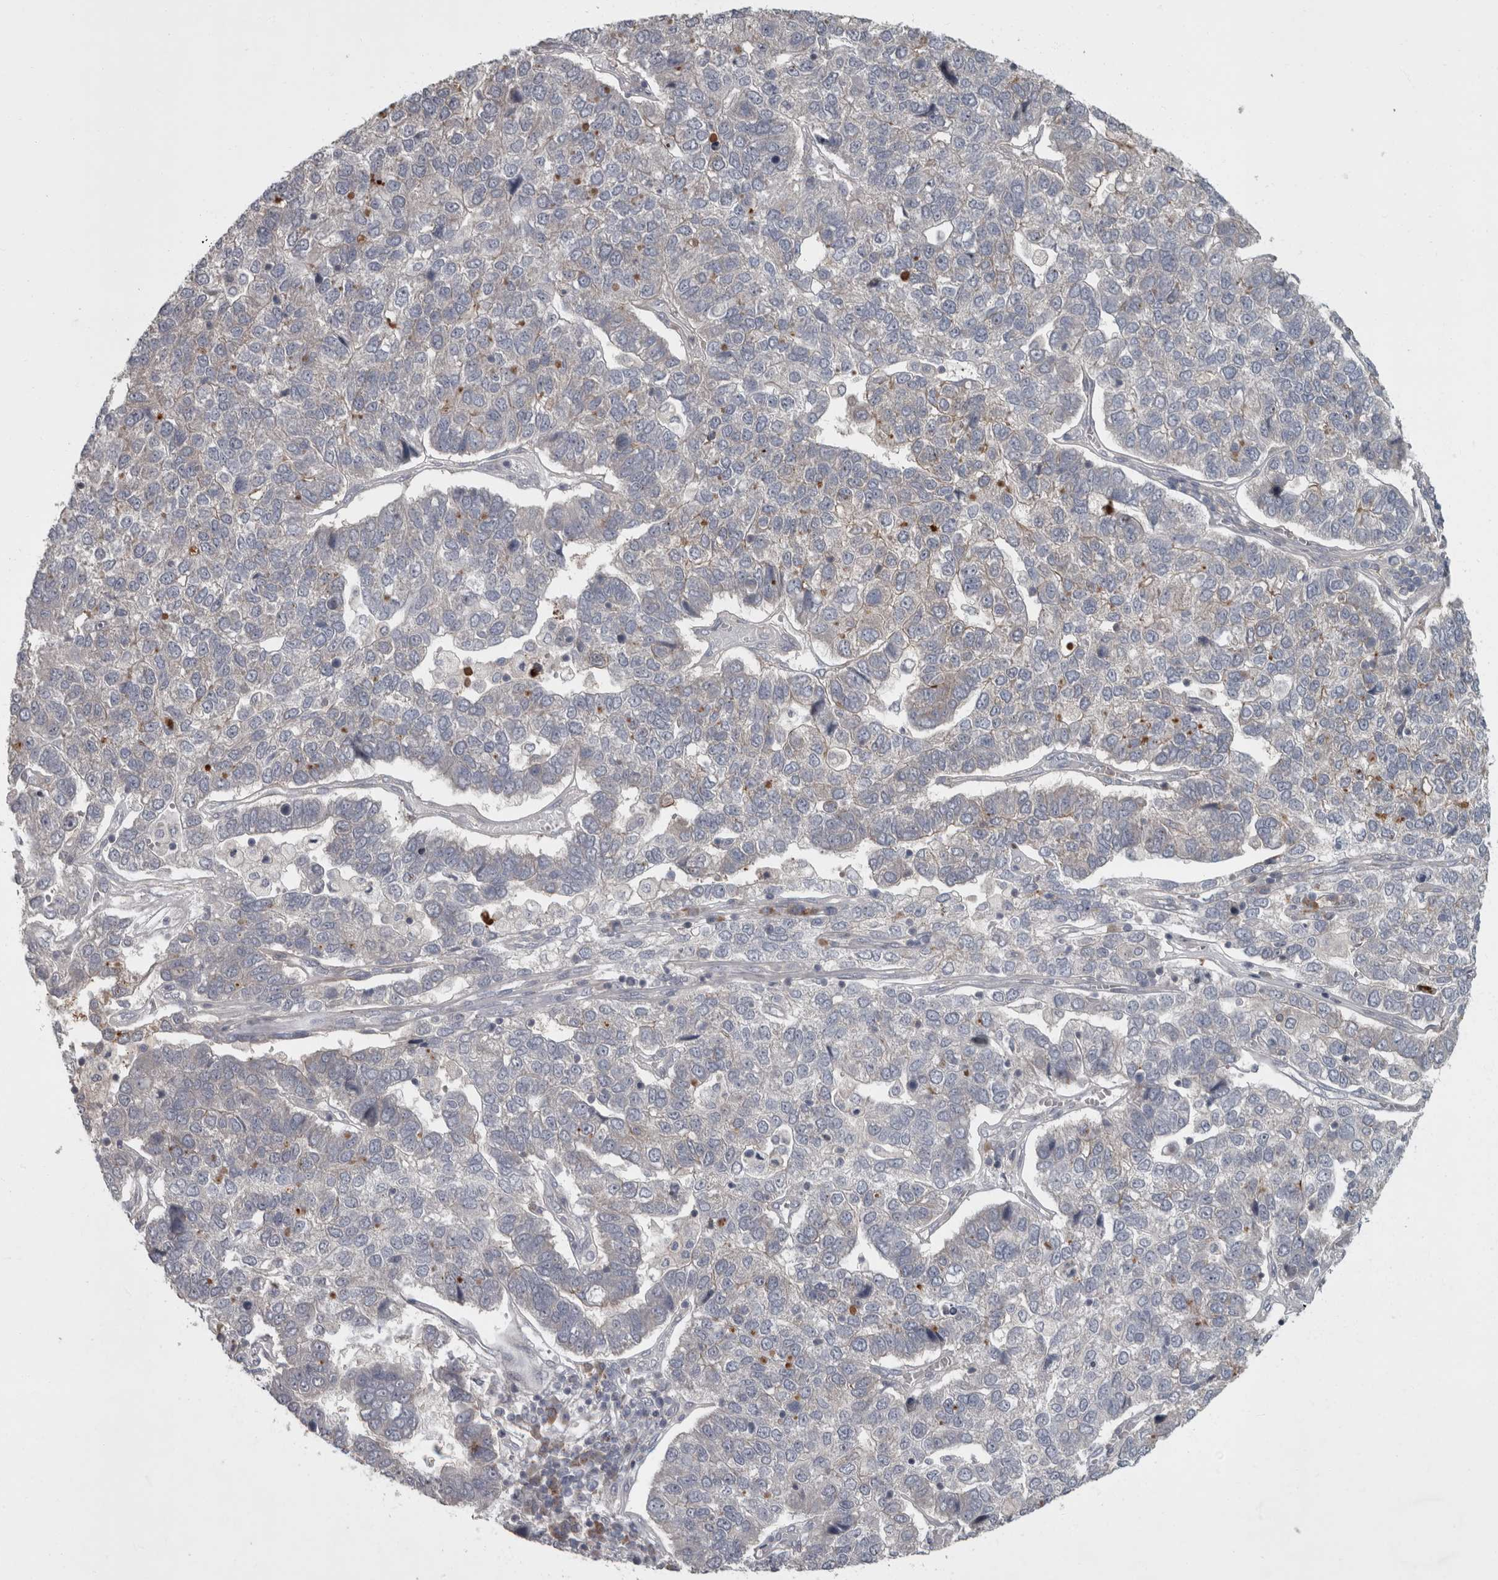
{"staining": {"intensity": "negative", "quantity": "none", "location": "none"}, "tissue": "pancreatic cancer", "cell_type": "Tumor cells", "image_type": "cancer", "snomed": [{"axis": "morphology", "description": "Adenocarcinoma, NOS"}, {"axis": "topography", "description": "Pancreas"}], "caption": "Photomicrograph shows no significant protein expression in tumor cells of pancreatic adenocarcinoma. (DAB (3,3'-diaminobenzidine) IHC, high magnification).", "gene": "CDC42BPG", "patient": {"sex": "female", "age": 61}}